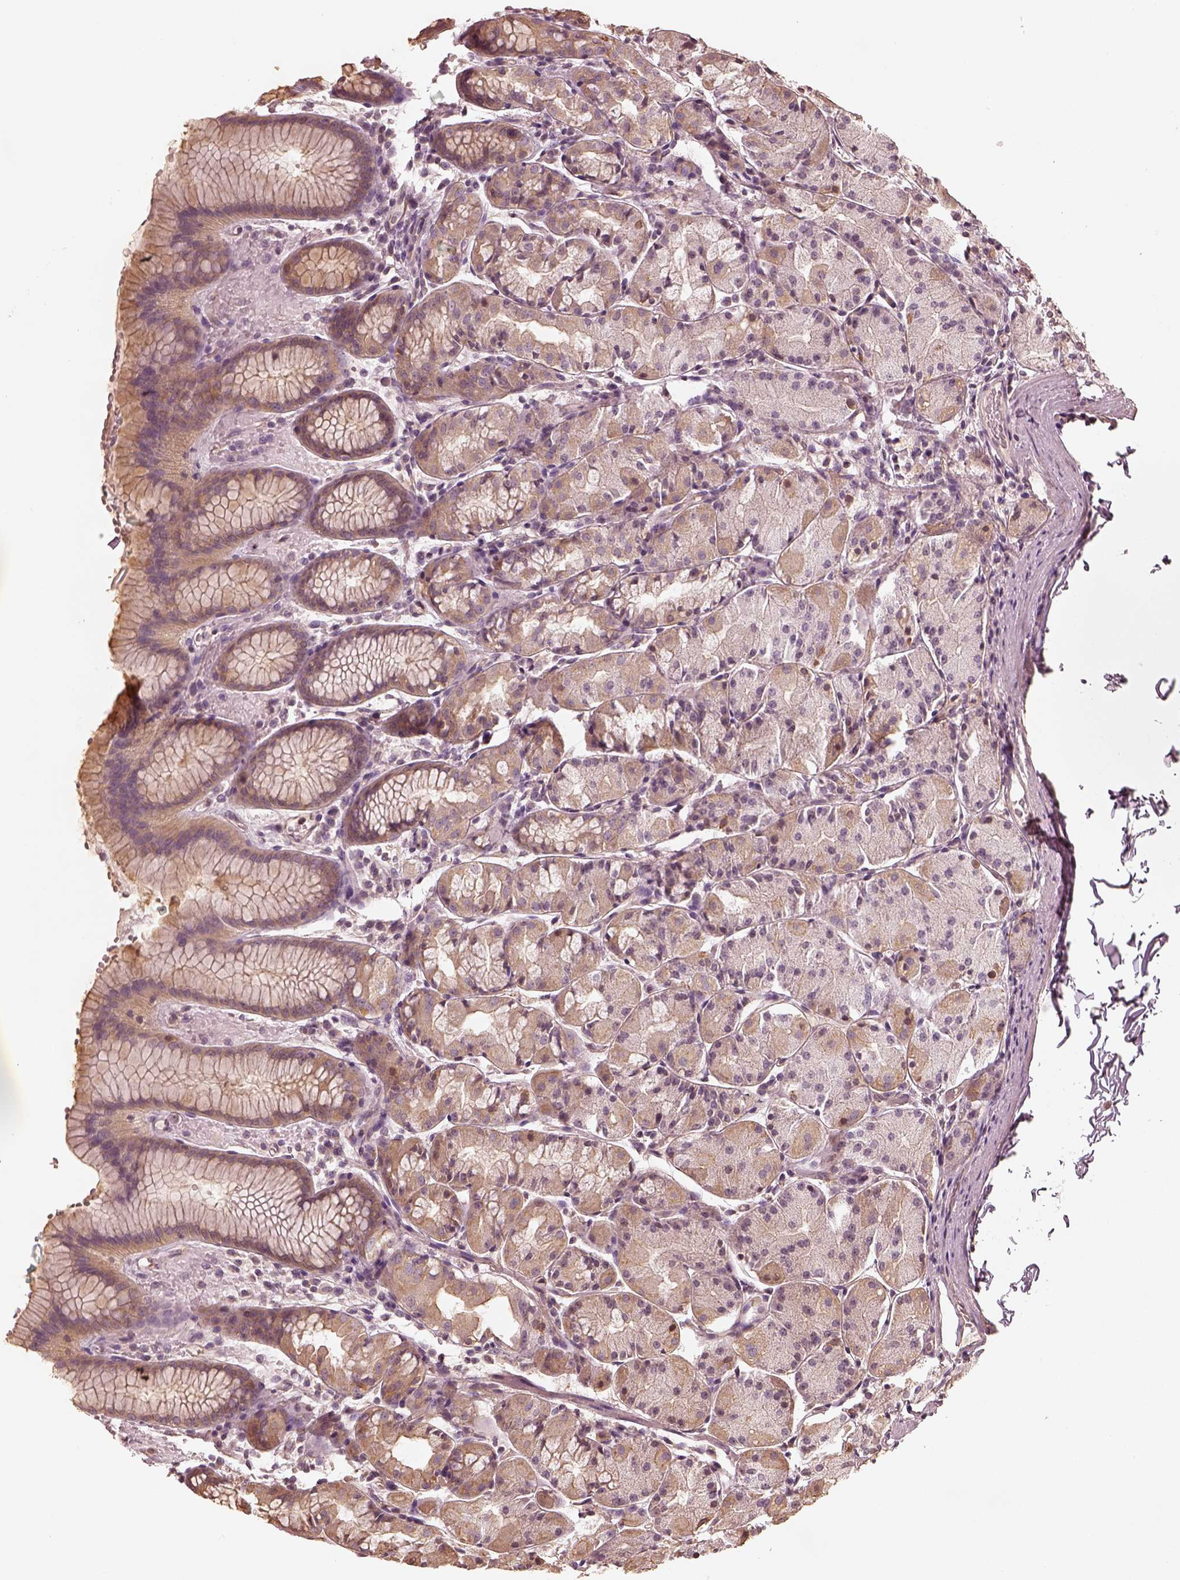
{"staining": {"intensity": "weak", "quantity": ">75%", "location": "cytoplasmic/membranous"}, "tissue": "stomach", "cell_type": "Glandular cells", "image_type": "normal", "snomed": [{"axis": "morphology", "description": "Normal tissue, NOS"}, {"axis": "topography", "description": "Stomach, upper"}], "caption": "About >75% of glandular cells in unremarkable human stomach show weak cytoplasmic/membranous protein expression as visualized by brown immunohistochemical staining.", "gene": "KIF5C", "patient": {"sex": "male", "age": 47}}